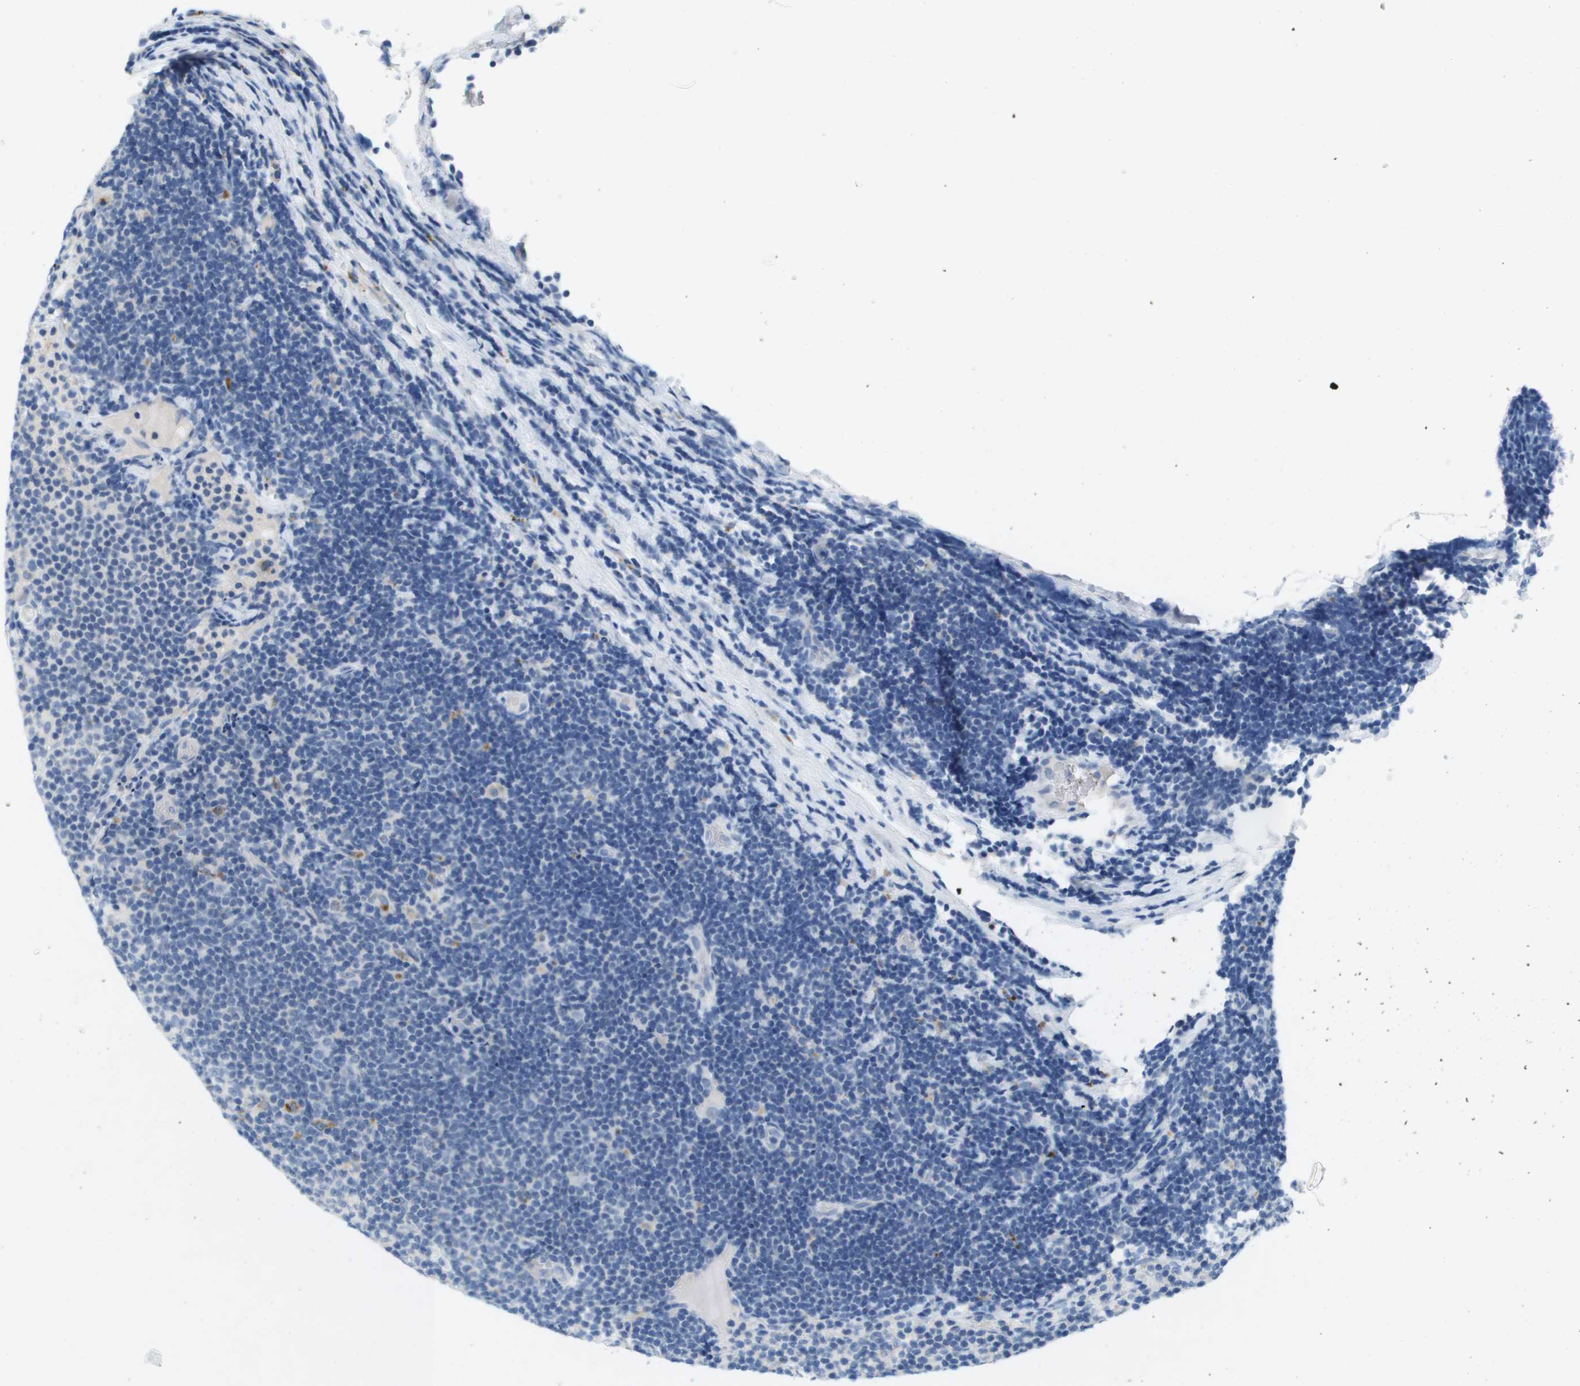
{"staining": {"intensity": "negative", "quantity": "none", "location": "none"}, "tissue": "lymphoma", "cell_type": "Tumor cells", "image_type": "cancer", "snomed": [{"axis": "morphology", "description": "Malignant lymphoma, non-Hodgkin's type, Low grade"}, {"axis": "topography", "description": "Lymph node"}], "caption": "Micrograph shows no significant protein expression in tumor cells of low-grade malignant lymphoma, non-Hodgkin's type.", "gene": "B3GNT5", "patient": {"sex": "male", "age": 83}}